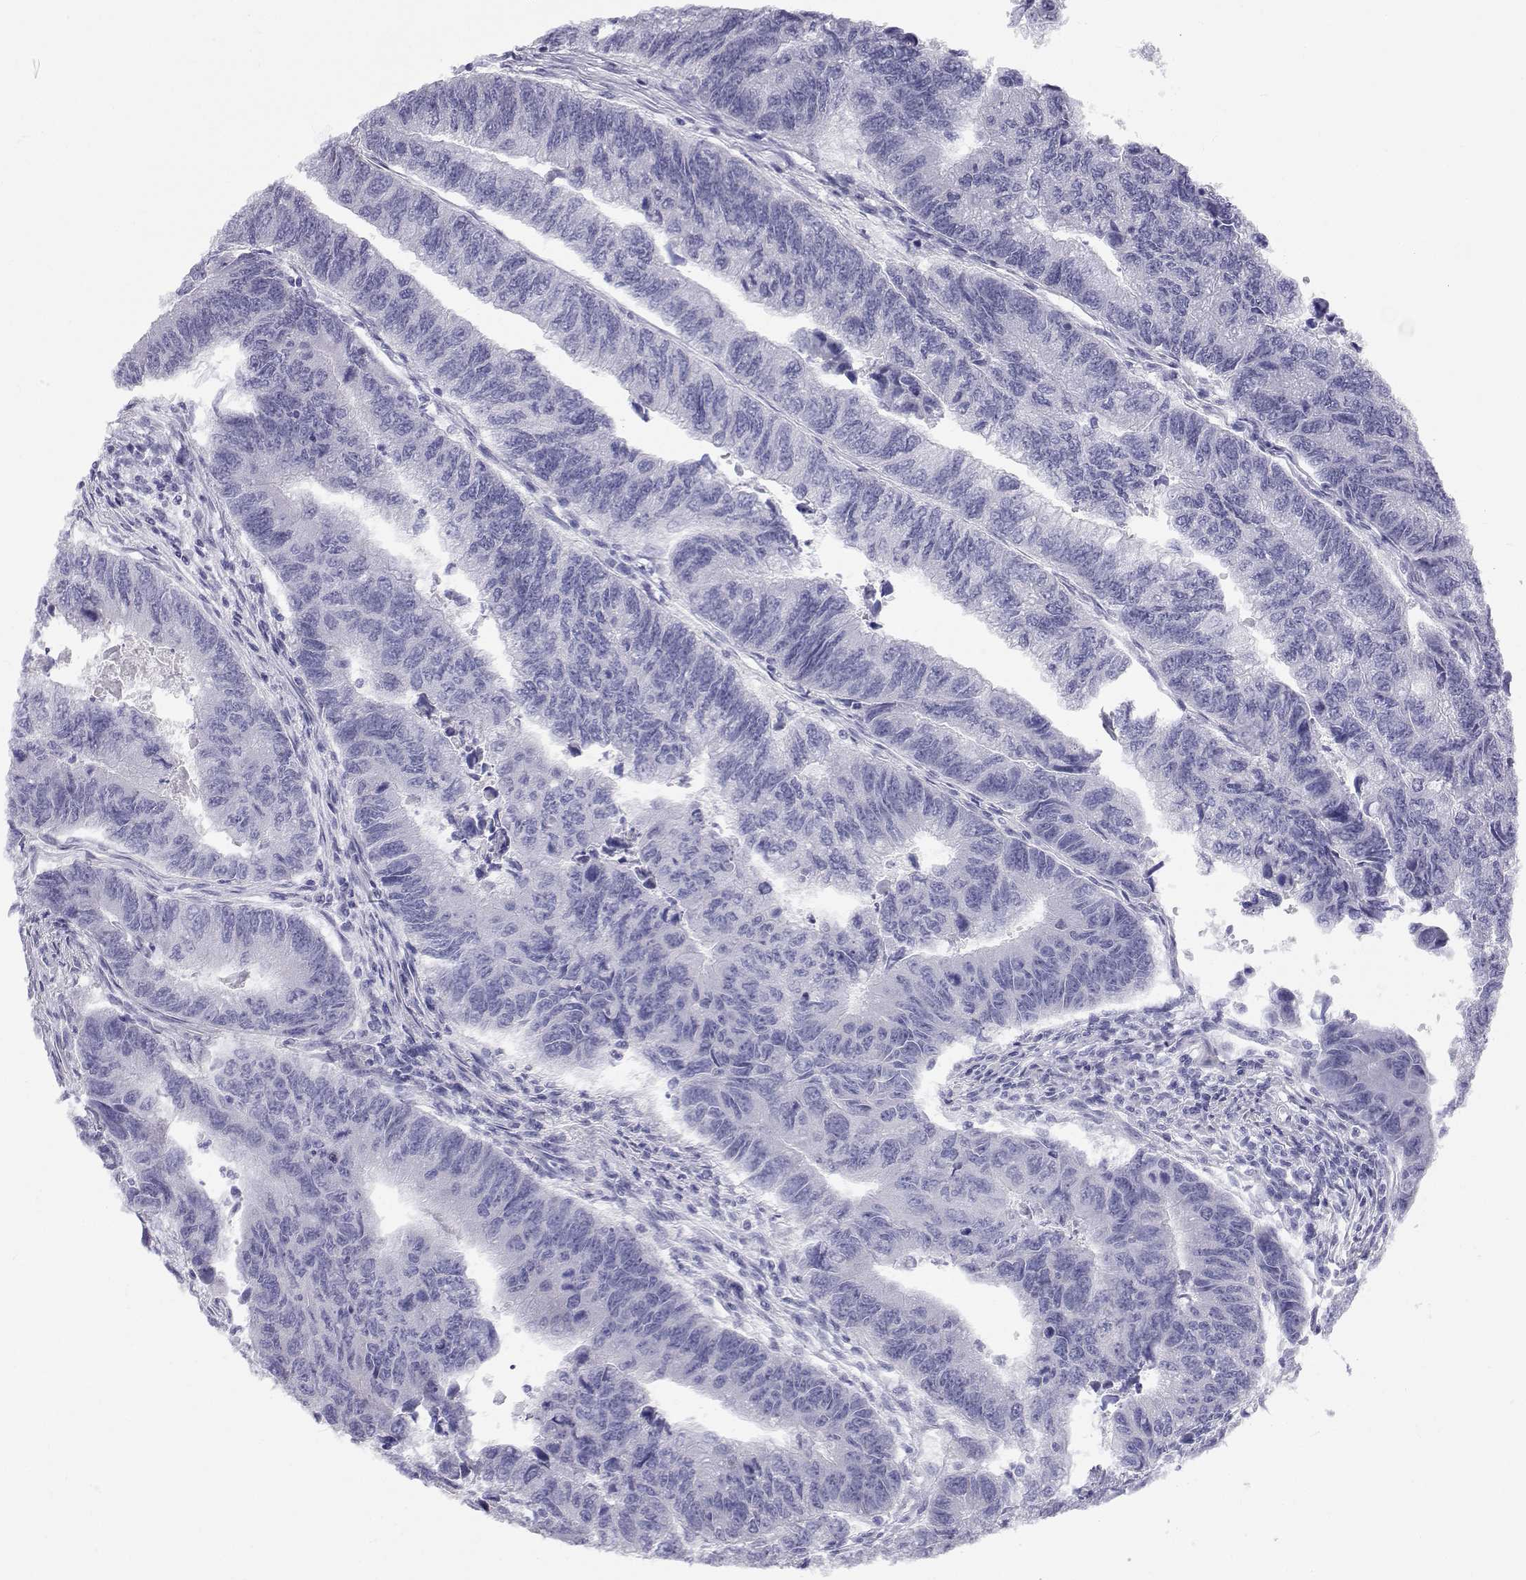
{"staining": {"intensity": "negative", "quantity": "none", "location": "none"}, "tissue": "colorectal cancer", "cell_type": "Tumor cells", "image_type": "cancer", "snomed": [{"axis": "morphology", "description": "Adenocarcinoma, NOS"}, {"axis": "topography", "description": "Colon"}], "caption": "The histopathology image shows no staining of tumor cells in colorectal cancer.", "gene": "SLC6A3", "patient": {"sex": "female", "age": 65}}